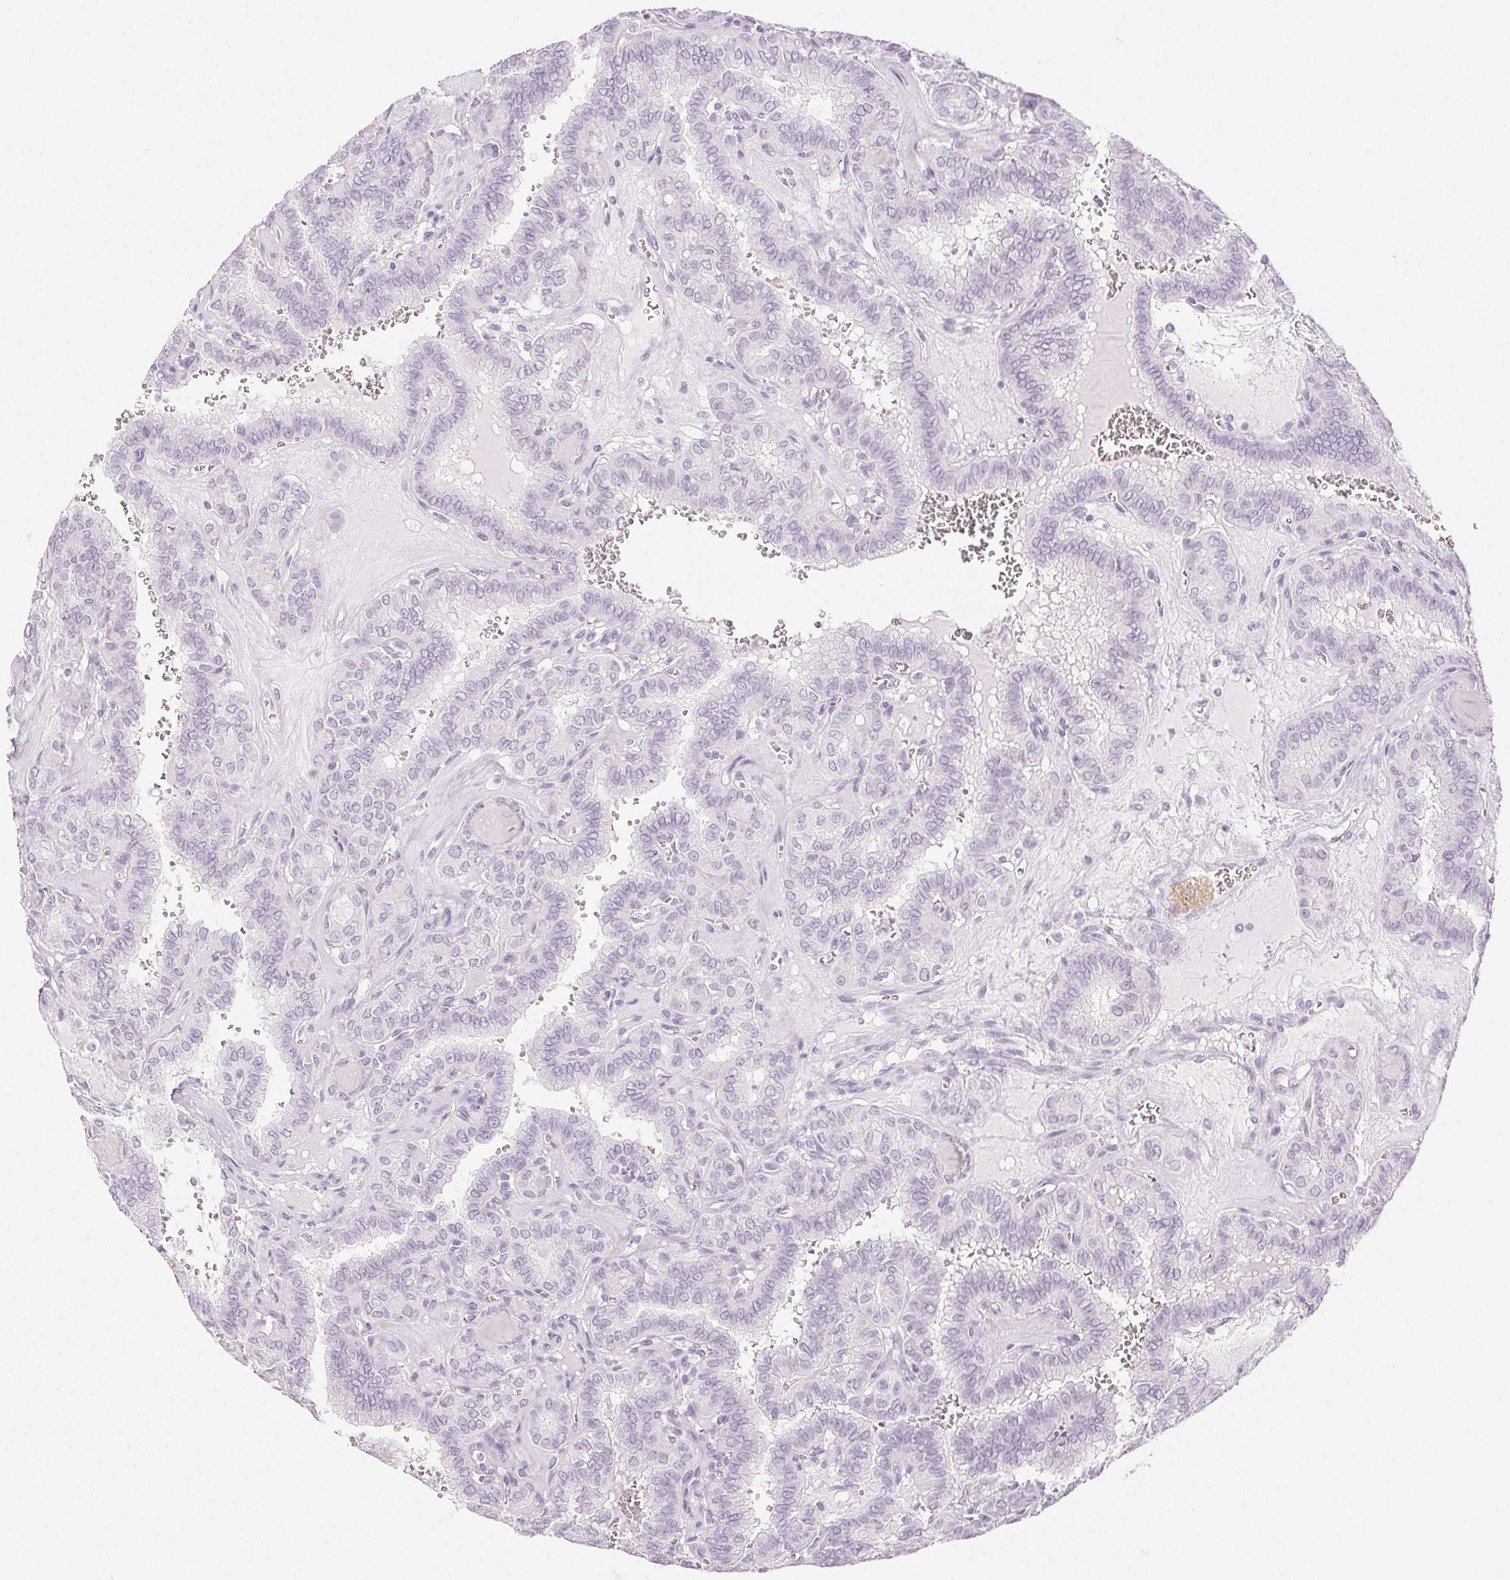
{"staining": {"intensity": "negative", "quantity": "none", "location": "none"}, "tissue": "thyroid cancer", "cell_type": "Tumor cells", "image_type": "cancer", "snomed": [{"axis": "morphology", "description": "Papillary adenocarcinoma, NOS"}, {"axis": "topography", "description": "Thyroid gland"}], "caption": "Papillary adenocarcinoma (thyroid) was stained to show a protein in brown. There is no significant positivity in tumor cells. The staining was performed using DAB to visualize the protein expression in brown, while the nuclei were stained in blue with hematoxylin (Magnification: 20x).", "gene": "PI3", "patient": {"sex": "female", "age": 41}}